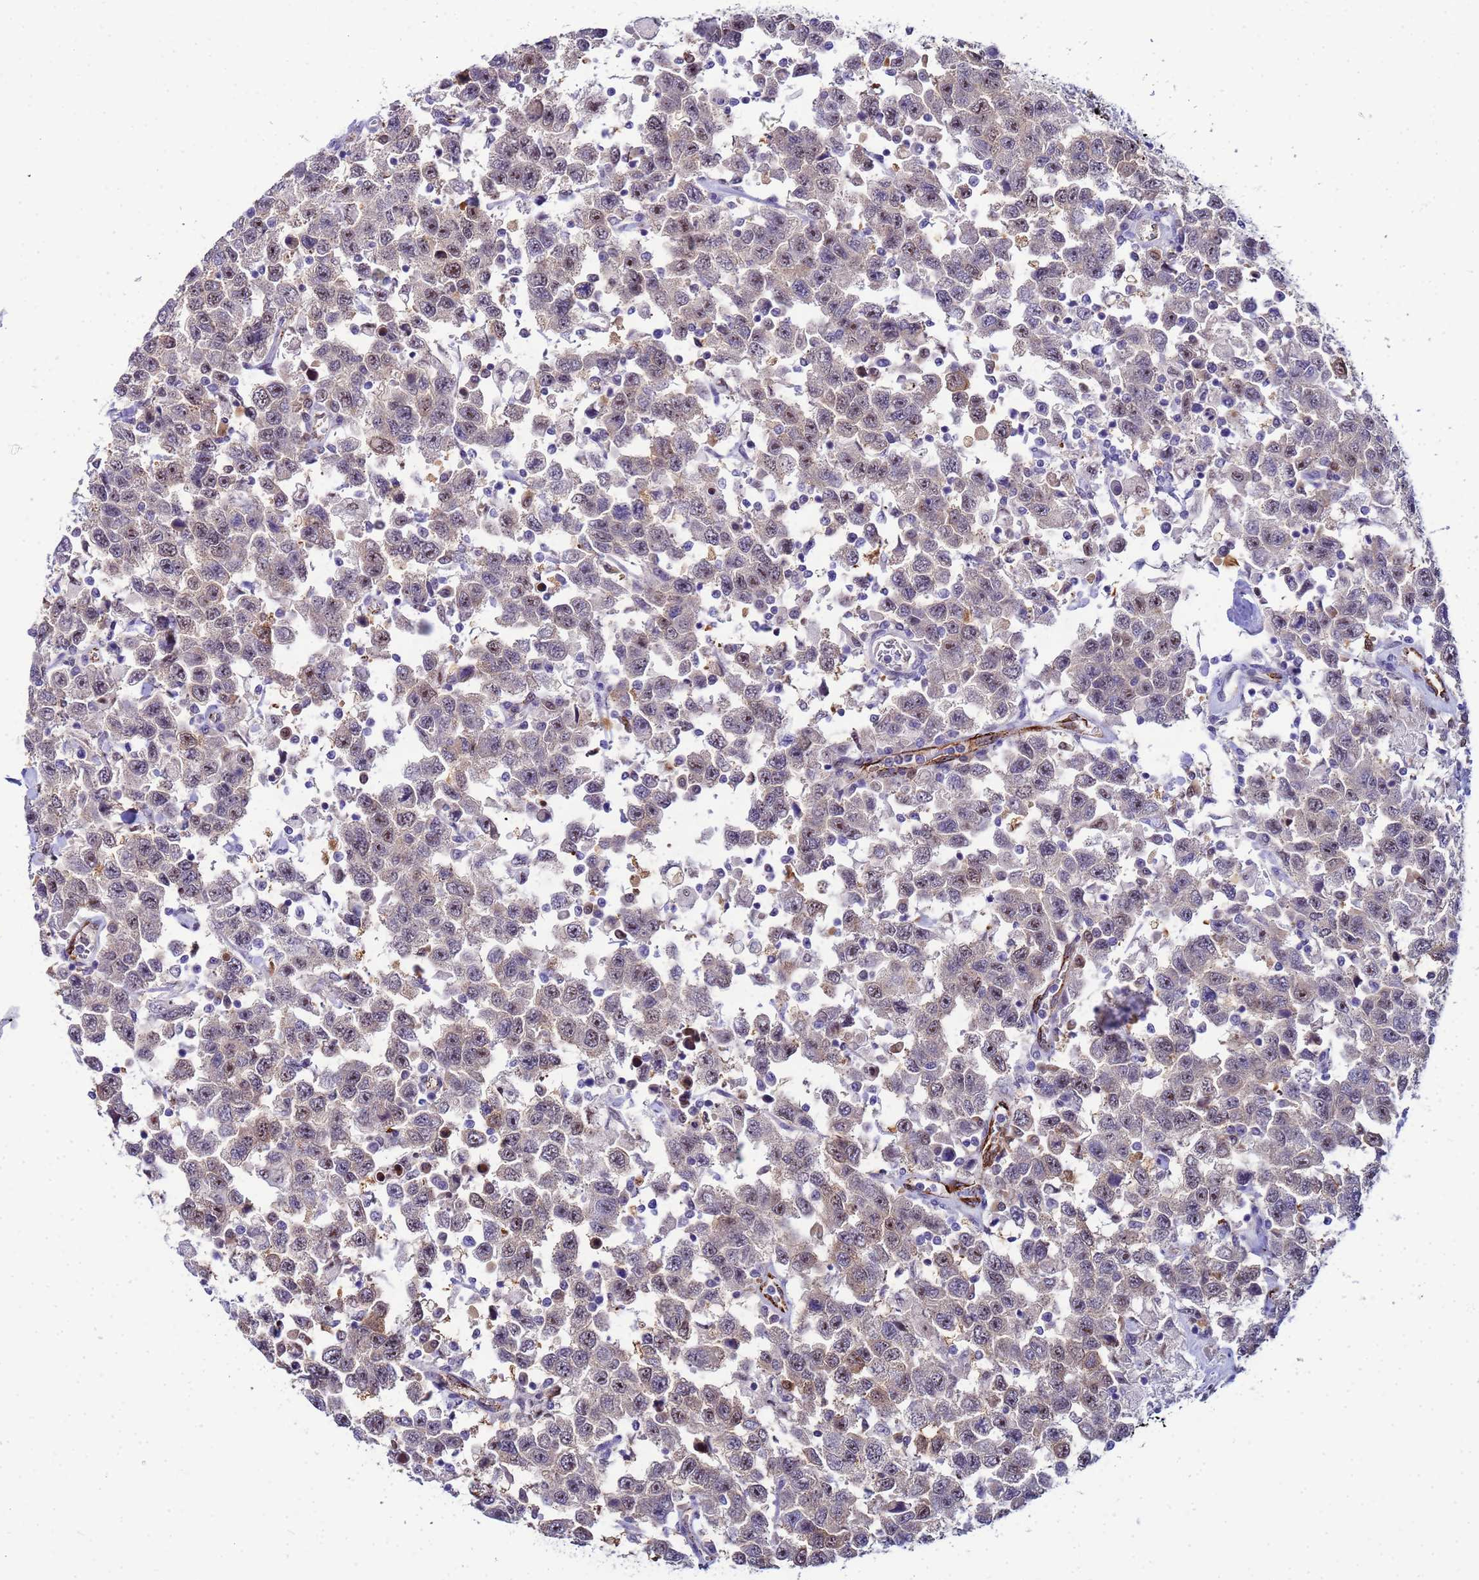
{"staining": {"intensity": "weak", "quantity": "<25%", "location": "nuclear"}, "tissue": "testis cancer", "cell_type": "Tumor cells", "image_type": "cancer", "snomed": [{"axis": "morphology", "description": "Seminoma, NOS"}, {"axis": "topography", "description": "Testis"}], "caption": "The photomicrograph demonstrates no staining of tumor cells in testis cancer (seminoma). The staining is performed using DAB (3,3'-diaminobenzidine) brown chromogen with nuclei counter-stained in using hematoxylin.", "gene": "SLC25A37", "patient": {"sex": "male", "age": 41}}